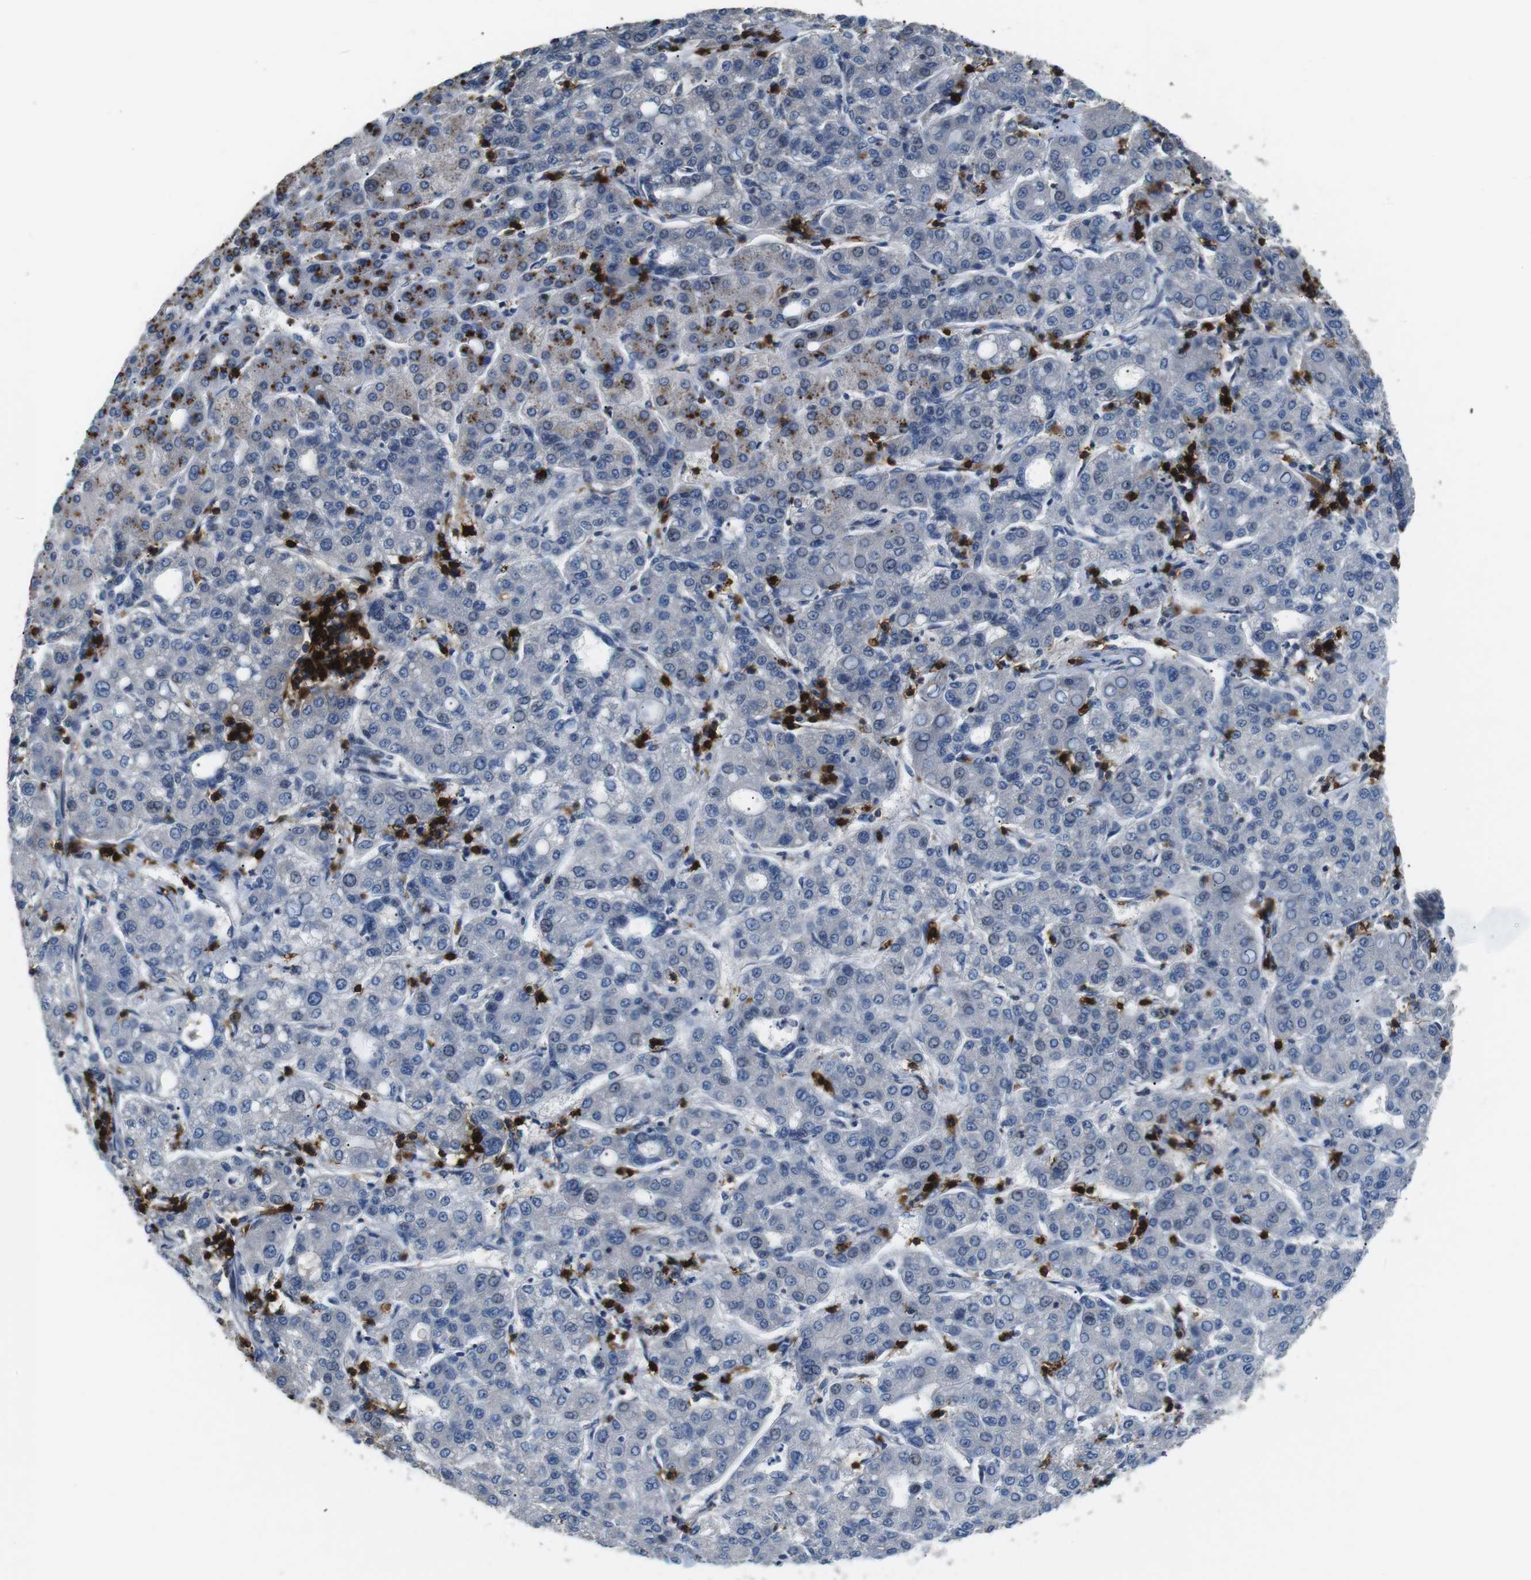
{"staining": {"intensity": "negative", "quantity": "none", "location": "none"}, "tissue": "liver cancer", "cell_type": "Tumor cells", "image_type": "cancer", "snomed": [{"axis": "morphology", "description": "Carcinoma, Hepatocellular, NOS"}, {"axis": "topography", "description": "Liver"}], "caption": "Protein analysis of hepatocellular carcinoma (liver) demonstrates no significant expression in tumor cells.", "gene": "CD6", "patient": {"sex": "male", "age": 65}}